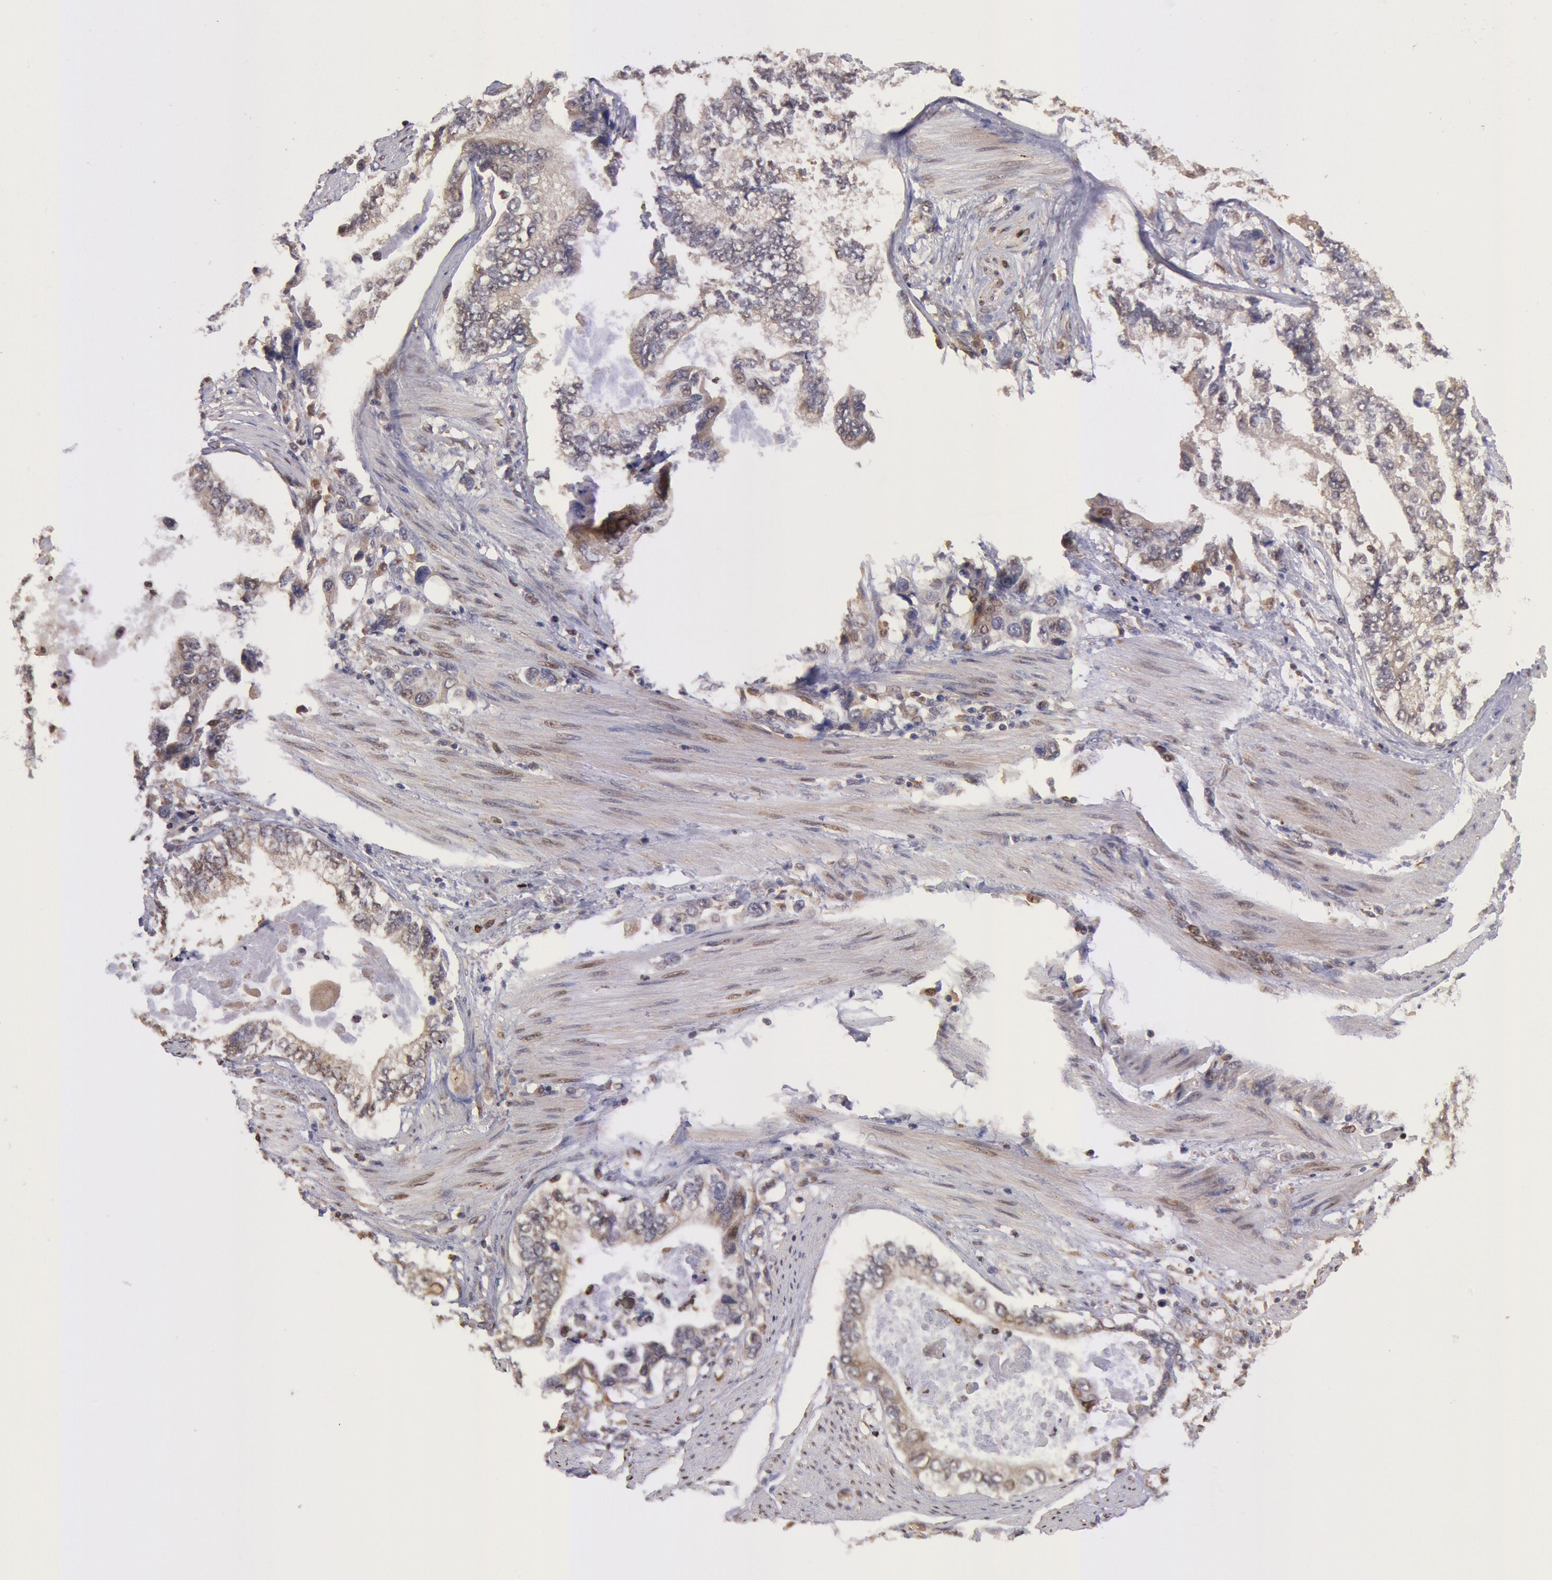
{"staining": {"intensity": "weak", "quantity": ">75%", "location": "cytoplasmic/membranous,nuclear"}, "tissue": "stomach cancer", "cell_type": "Tumor cells", "image_type": "cancer", "snomed": [{"axis": "morphology", "description": "Adenocarcinoma, NOS"}, {"axis": "topography", "description": "Pancreas"}, {"axis": "topography", "description": "Stomach, upper"}], "caption": "High-magnification brightfield microscopy of stomach cancer stained with DAB (3,3'-diaminobenzidine) (brown) and counterstained with hematoxylin (blue). tumor cells exhibit weak cytoplasmic/membranous and nuclear positivity is identified in approximately>75% of cells.", "gene": "COMT", "patient": {"sex": "male", "age": 77}}